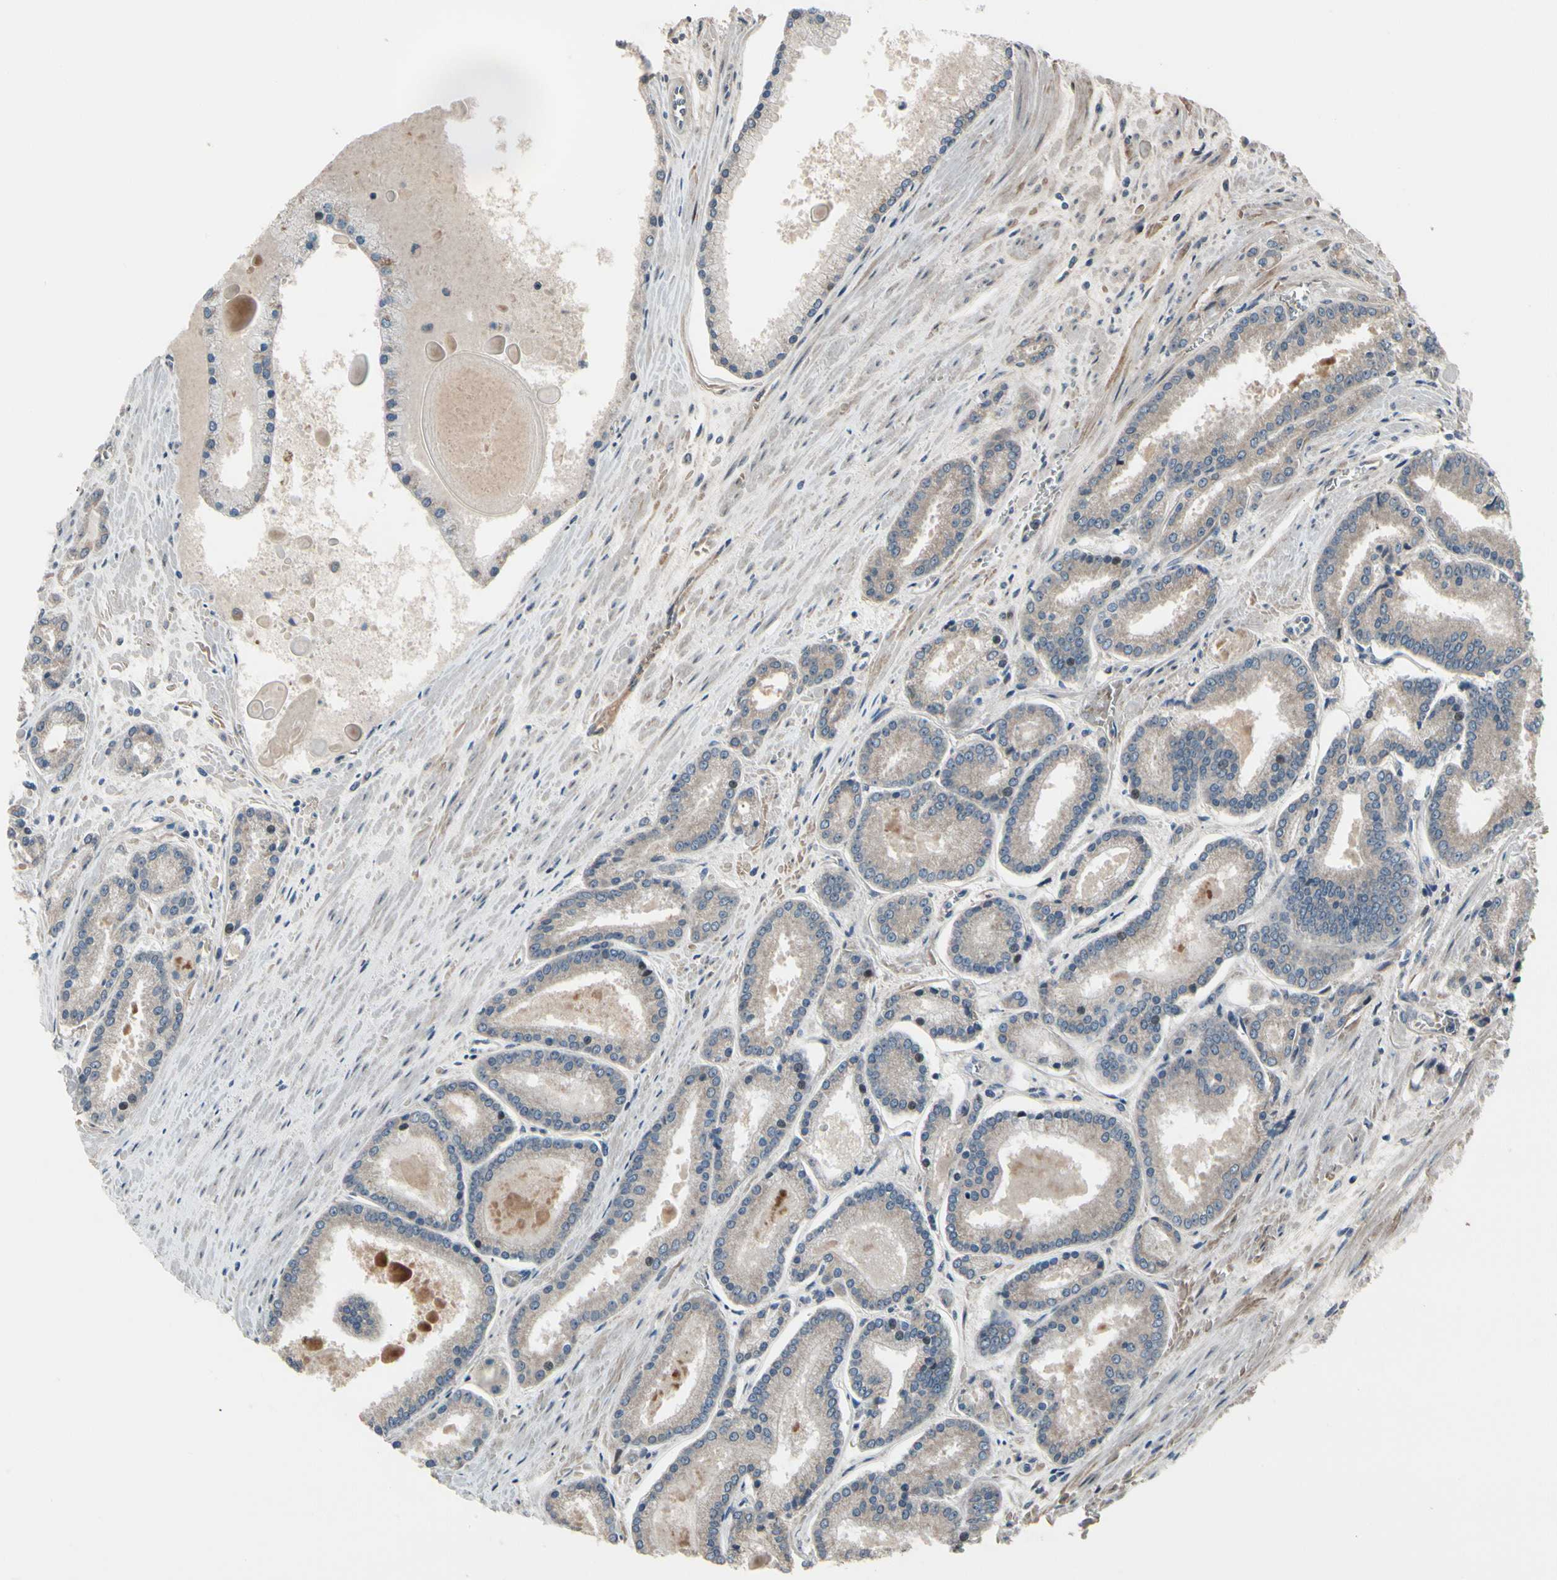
{"staining": {"intensity": "weak", "quantity": "<25%", "location": "cytoplasmic/membranous"}, "tissue": "prostate cancer", "cell_type": "Tumor cells", "image_type": "cancer", "snomed": [{"axis": "morphology", "description": "Adenocarcinoma, Low grade"}, {"axis": "topography", "description": "Prostate"}], "caption": "An immunohistochemistry (IHC) micrograph of low-grade adenocarcinoma (prostate) is shown. There is no staining in tumor cells of low-grade adenocarcinoma (prostate).", "gene": "SNX29", "patient": {"sex": "male", "age": 59}}